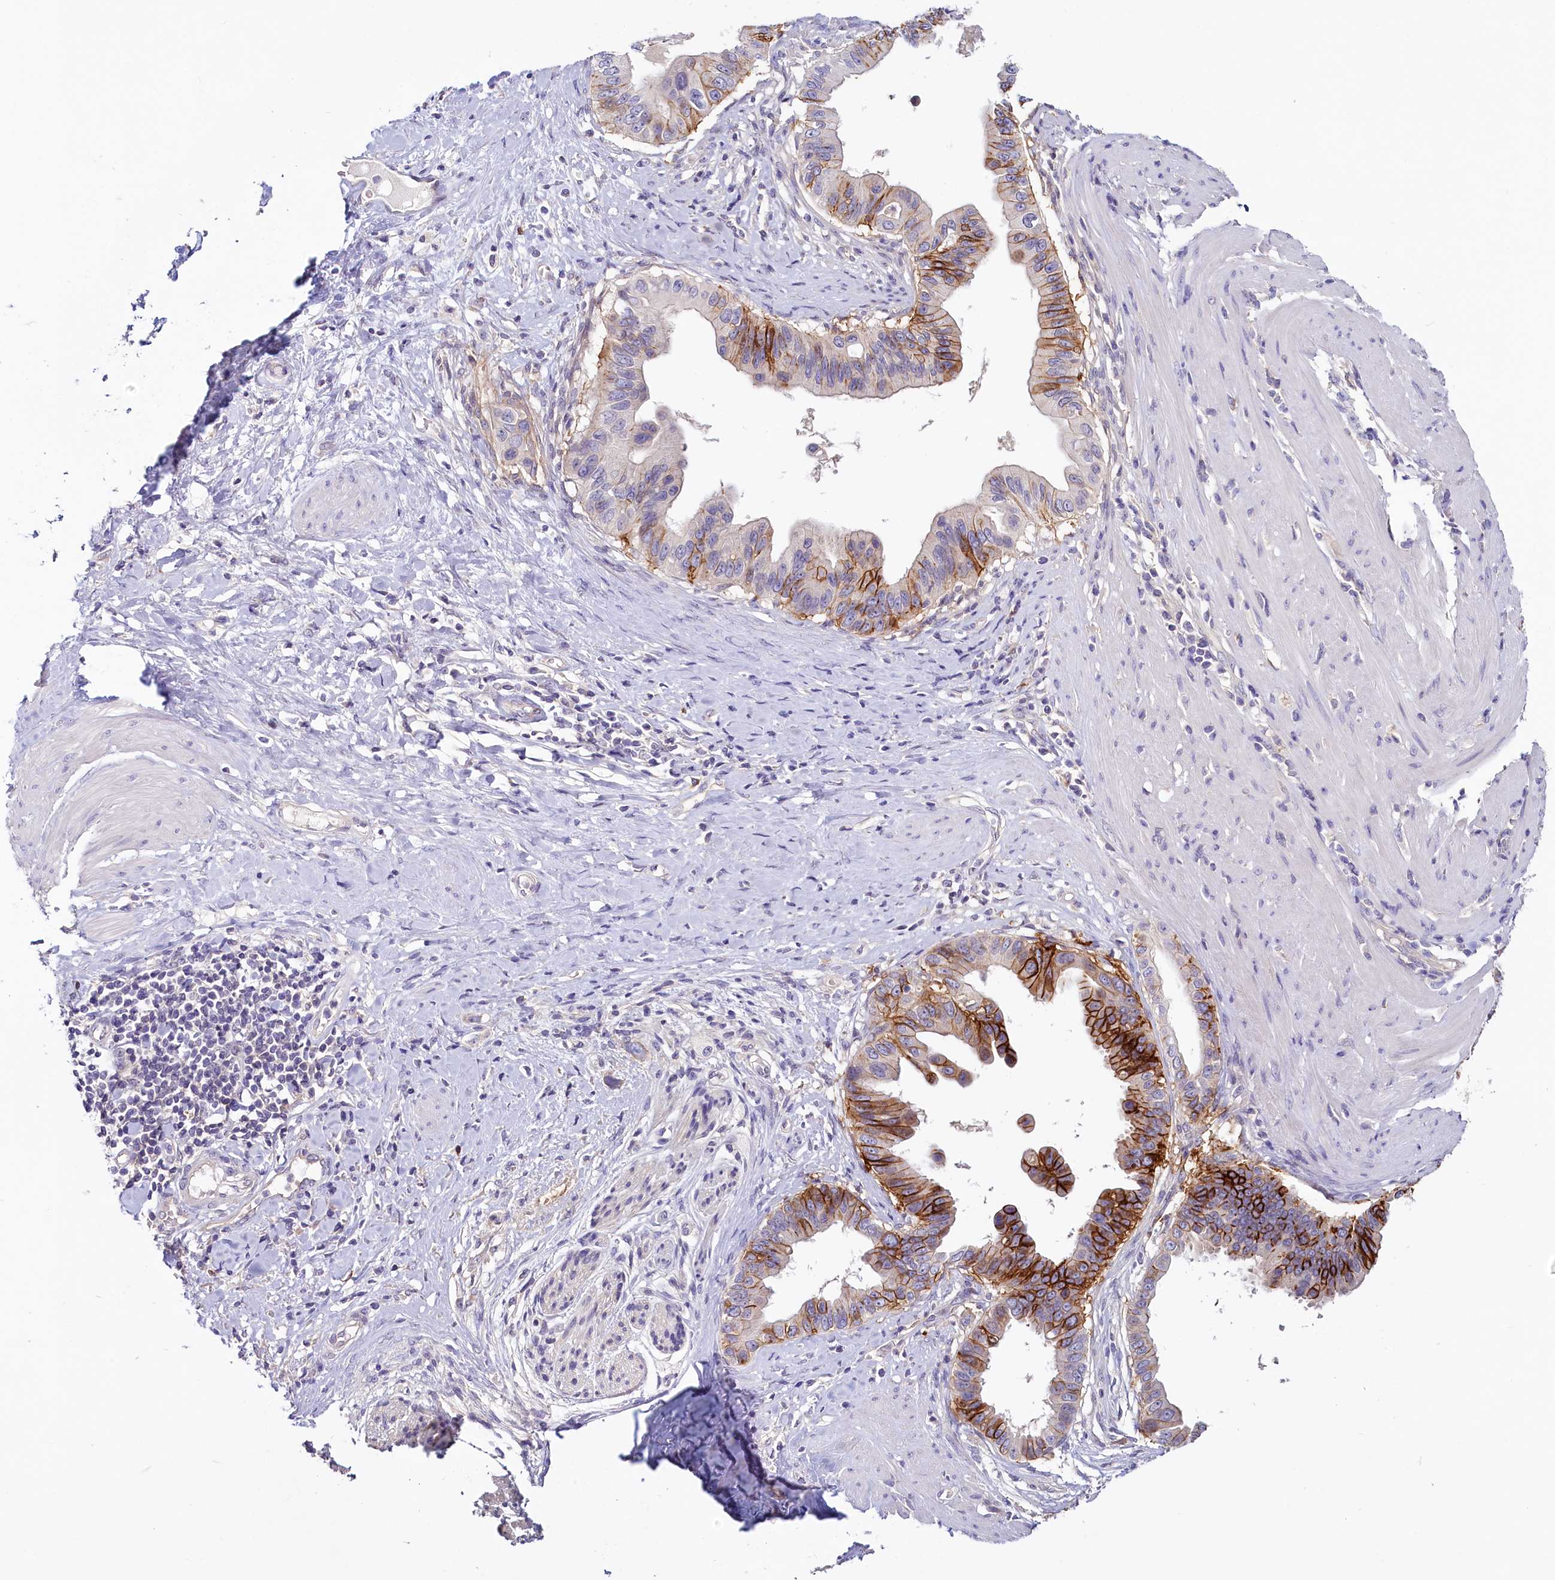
{"staining": {"intensity": "strong", "quantity": "25%-75%", "location": "cytoplasmic/membranous"}, "tissue": "pancreatic cancer", "cell_type": "Tumor cells", "image_type": "cancer", "snomed": [{"axis": "morphology", "description": "Adenocarcinoma, NOS"}, {"axis": "topography", "description": "Pancreas"}], "caption": "Strong cytoplasmic/membranous expression is identified in about 25%-75% of tumor cells in pancreatic cancer (adenocarcinoma).", "gene": "PDE6D", "patient": {"sex": "female", "age": 56}}